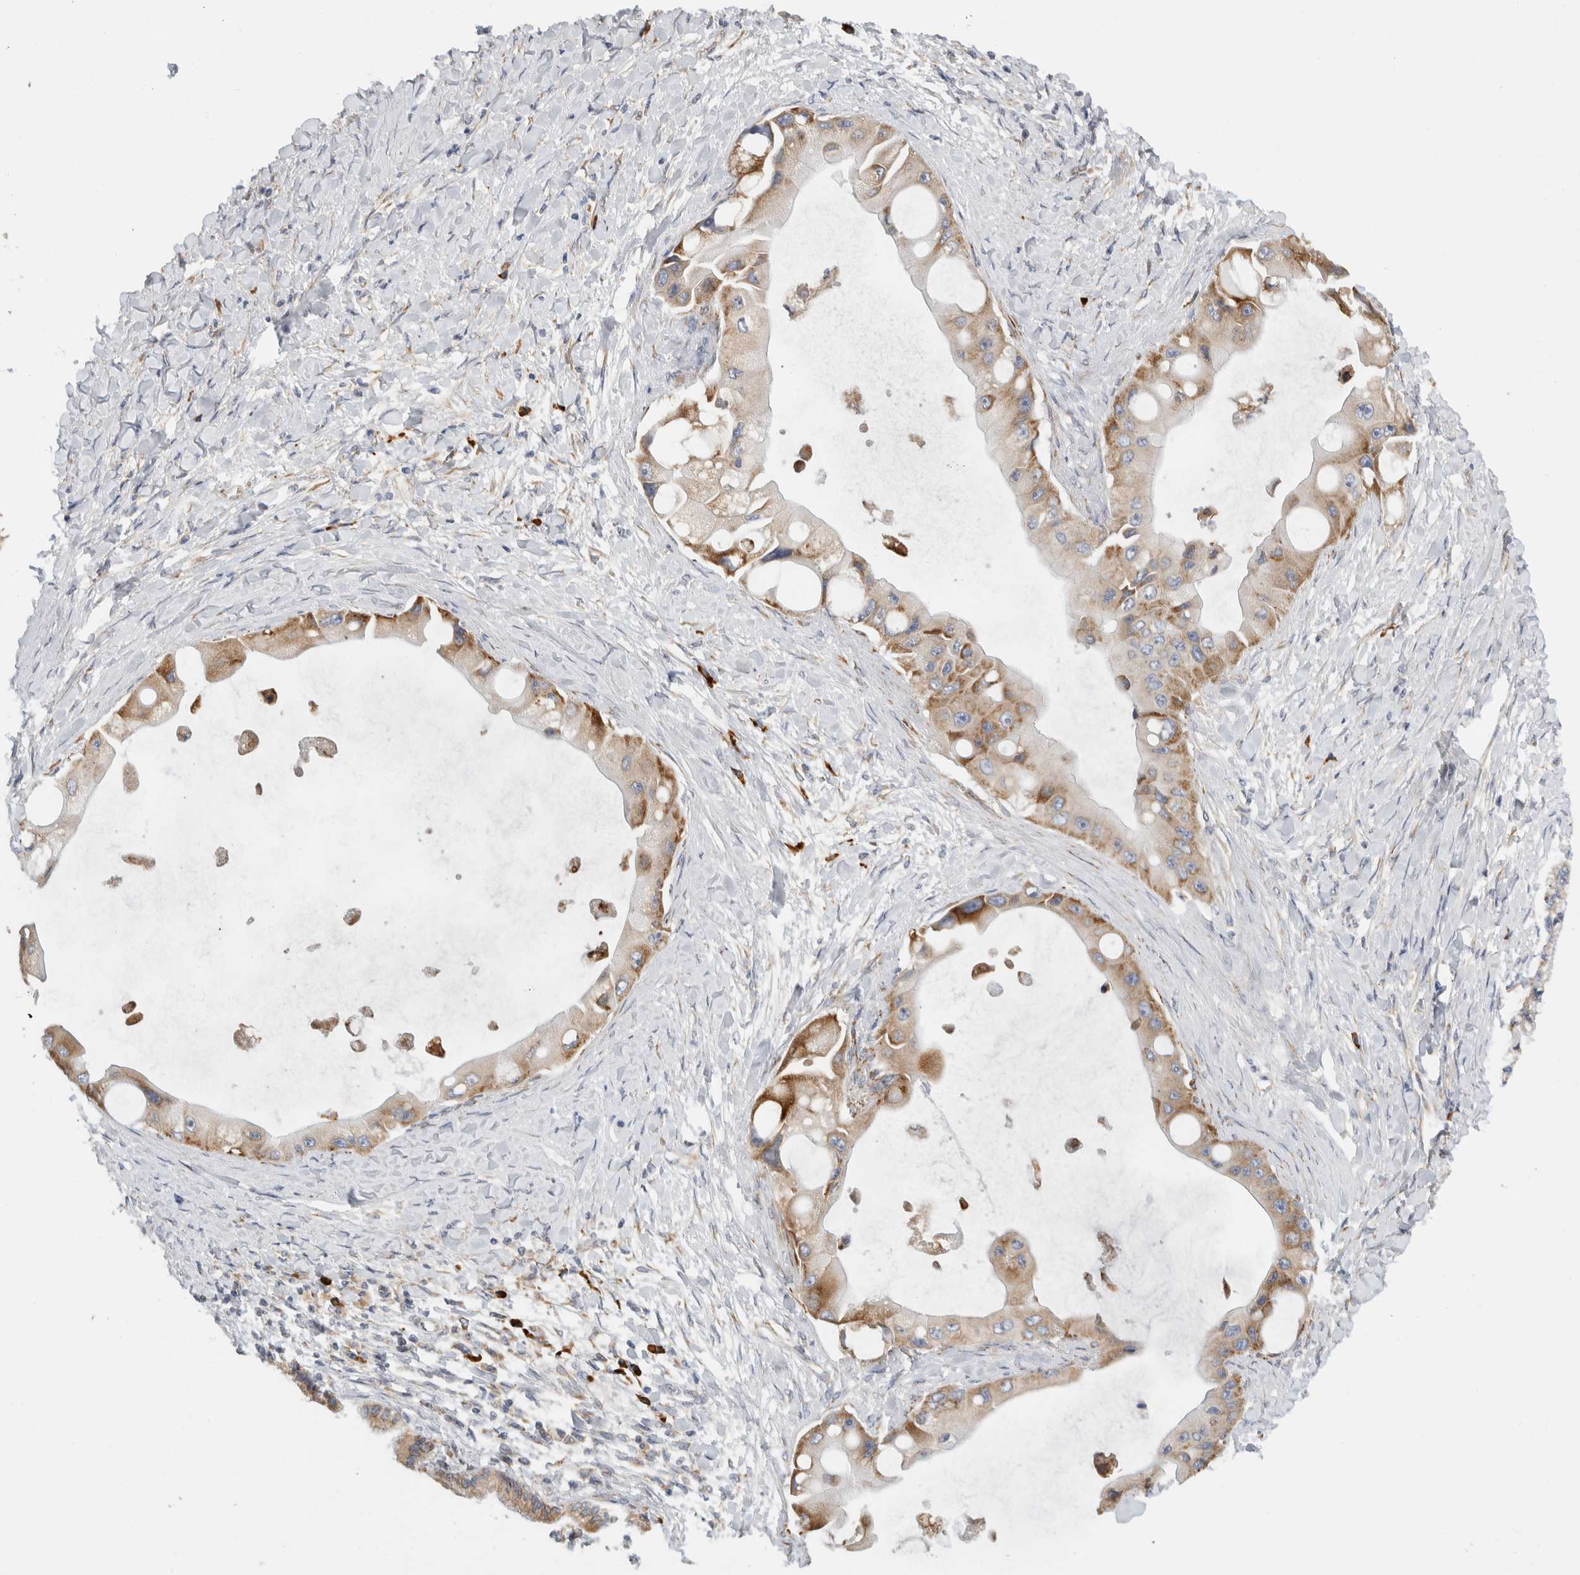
{"staining": {"intensity": "moderate", "quantity": ">75%", "location": "cytoplasmic/membranous"}, "tissue": "liver cancer", "cell_type": "Tumor cells", "image_type": "cancer", "snomed": [{"axis": "morphology", "description": "Normal tissue, NOS"}, {"axis": "morphology", "description": "Cholangiocarcinoma"}, {"axis": "topography", "description": "Liver"}, {"axis": "topography", "description": "Peripheral nerve tissue"}], "caption": "Brown immunohistochemical staining in liver cancer exhibits moderate cytoplasmic/membranous positivity in approximately >75% of tumor cells. Ihc stains the protein in brown and the nuclei are stained blue.", "gene": "RPN2", "patient": {"sex": "male", "age": 50}}